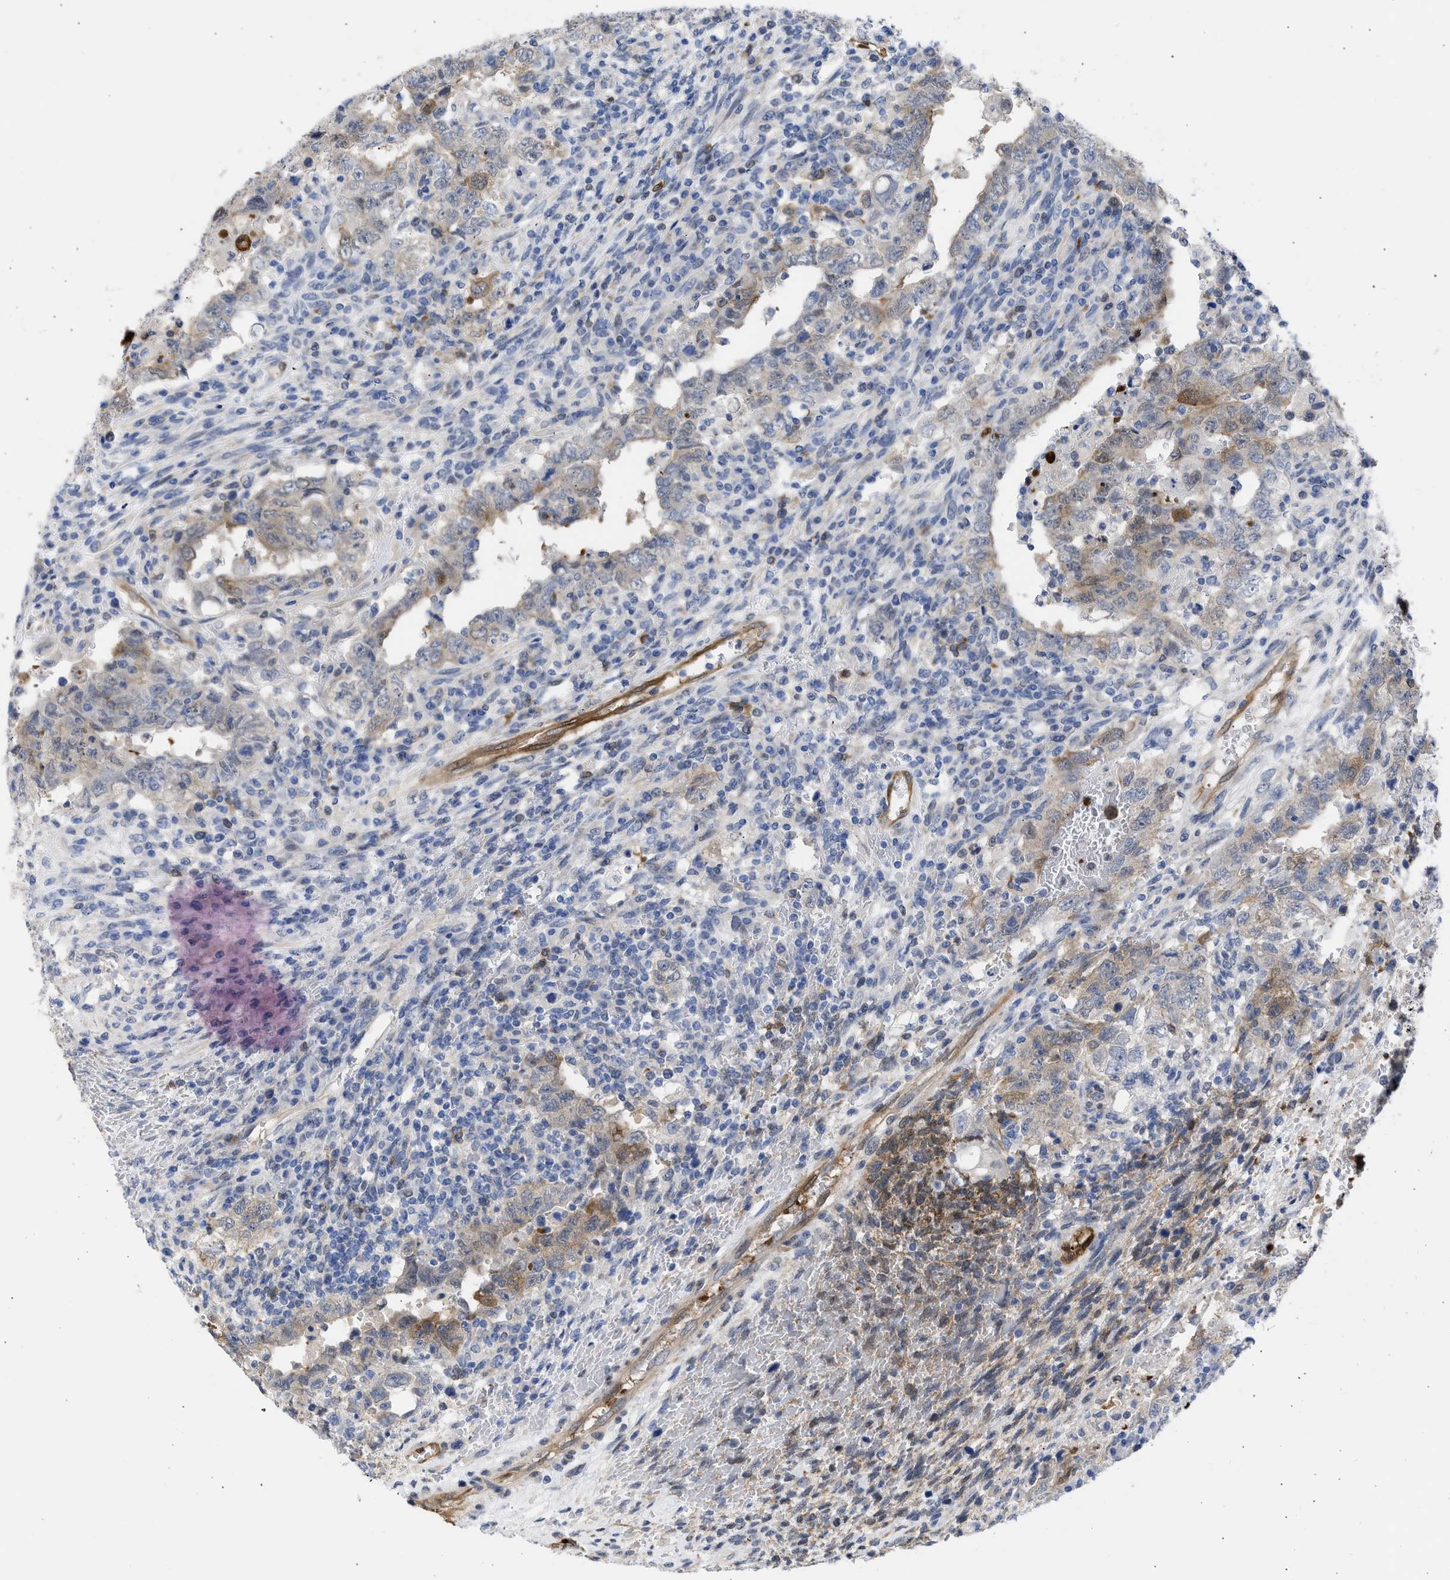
{"staining": {"intensity": "weak", "quantity": "25%-75%", "location": "cytoplasmic/membranous"}, "tissue": "testis cancer", "cell_type": "Tumor cells", "image_type": "cancer", "snomed": [{"axis": "morphology", "description": "Carcinoma, Embryonal, NOS"}, {"axis": "topography", "description": "Testis"}], "caption": "Approximately 25%-75% of tumor cells in testis cancer (embryonal carcinoma) exhibit weak cytoplasmic/membranous protein expression as visualized by brown immunohistochemical staining.", "gene": "THRA", "patient": {"sex": "male", "age": 26}}